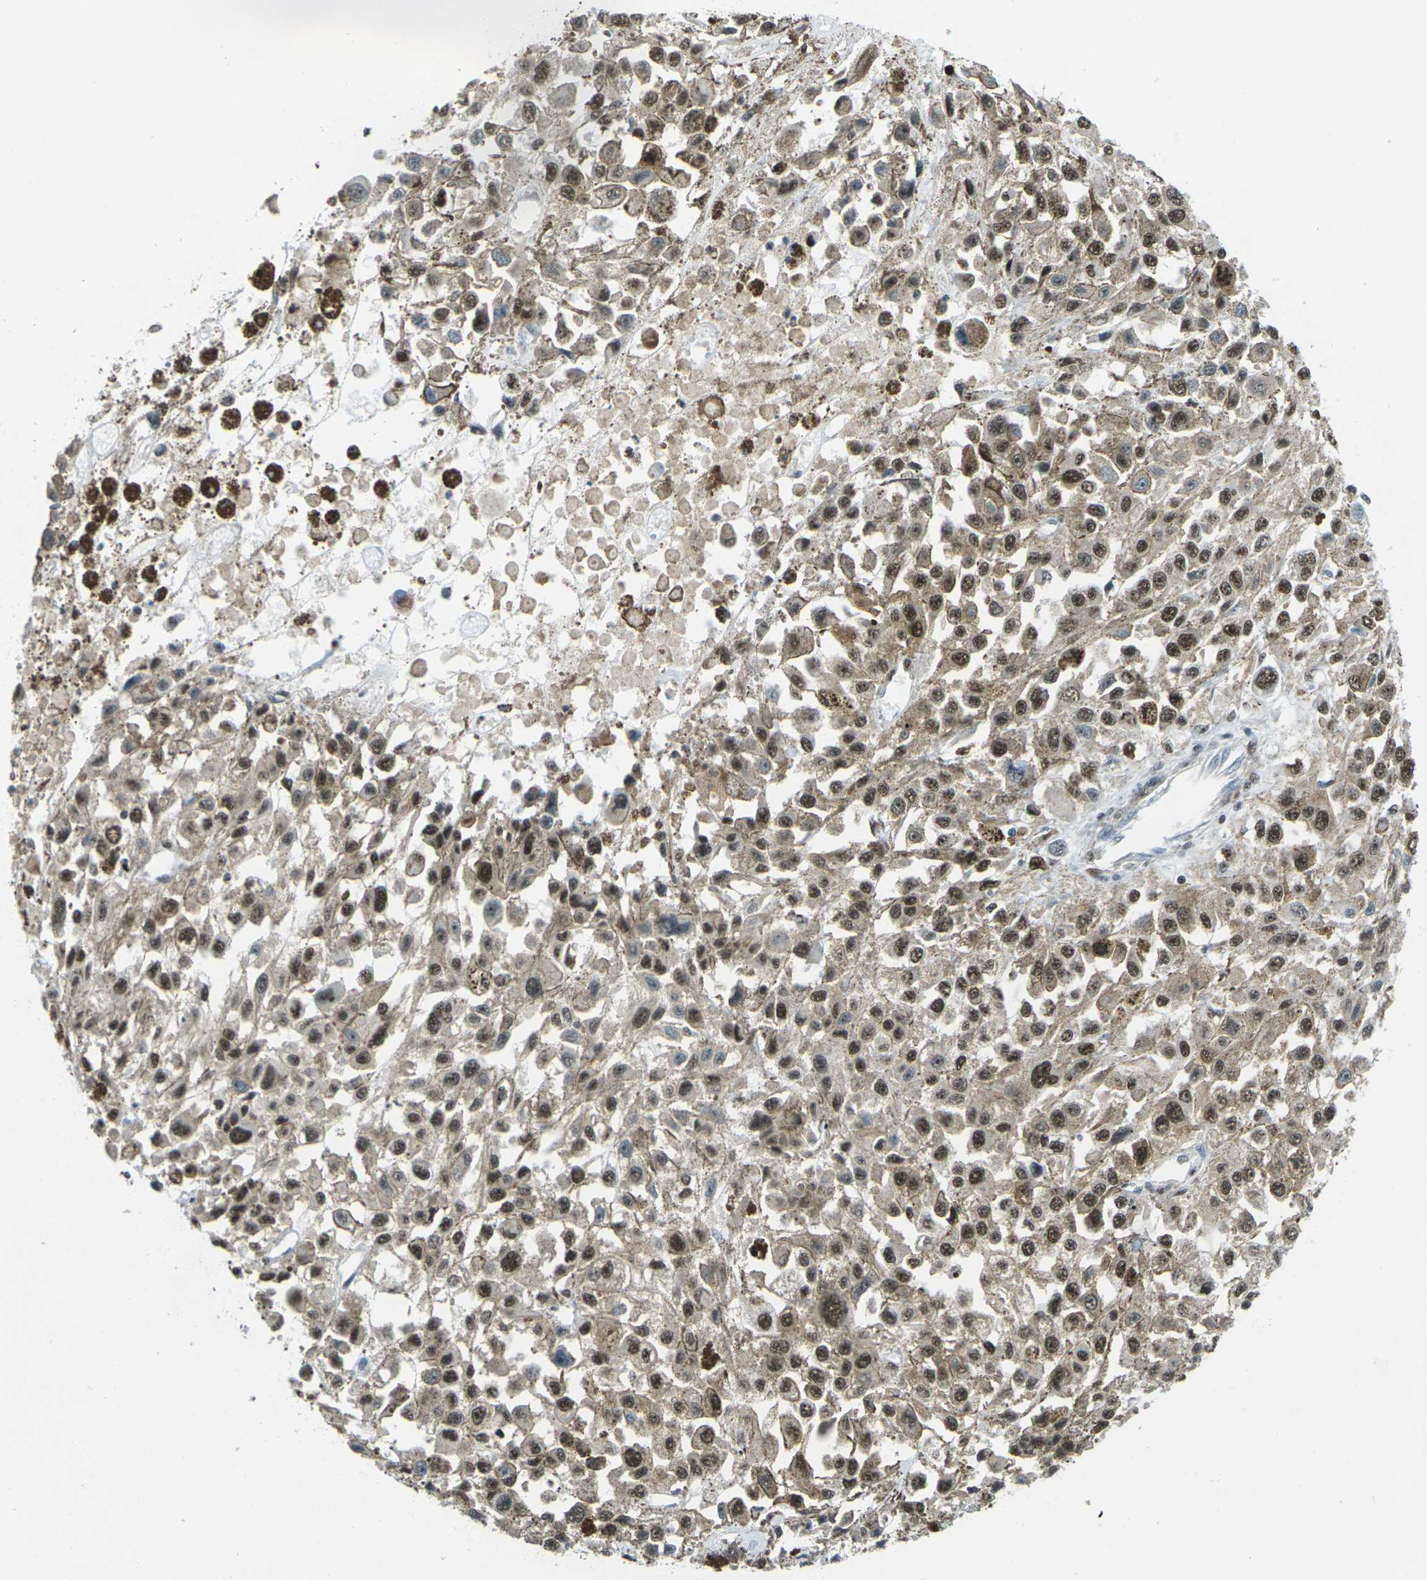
{"staining": {"intensity": "moderate", "quantity": ">75%", "location": "cytoplasmic/membranous,nuclear"}, "tissue": "melanoma", "cell_type": "Tumor cells", "image_type": "cancer", "snomed": [{"axis": "morphology", "description": "Malignant melanoma, Metastatic site"}, {"axis": "topography", "description": "Lymph node"}], "caption": "A brown stain labels moderate cytoplasmic/membranous and nuclear staining of a protein in human melanoma tumor cells. (IHC, brightfield microscopy, high magnification).", "gene": "UBE2S", "patient": {"sex": "male", "age": 59}}